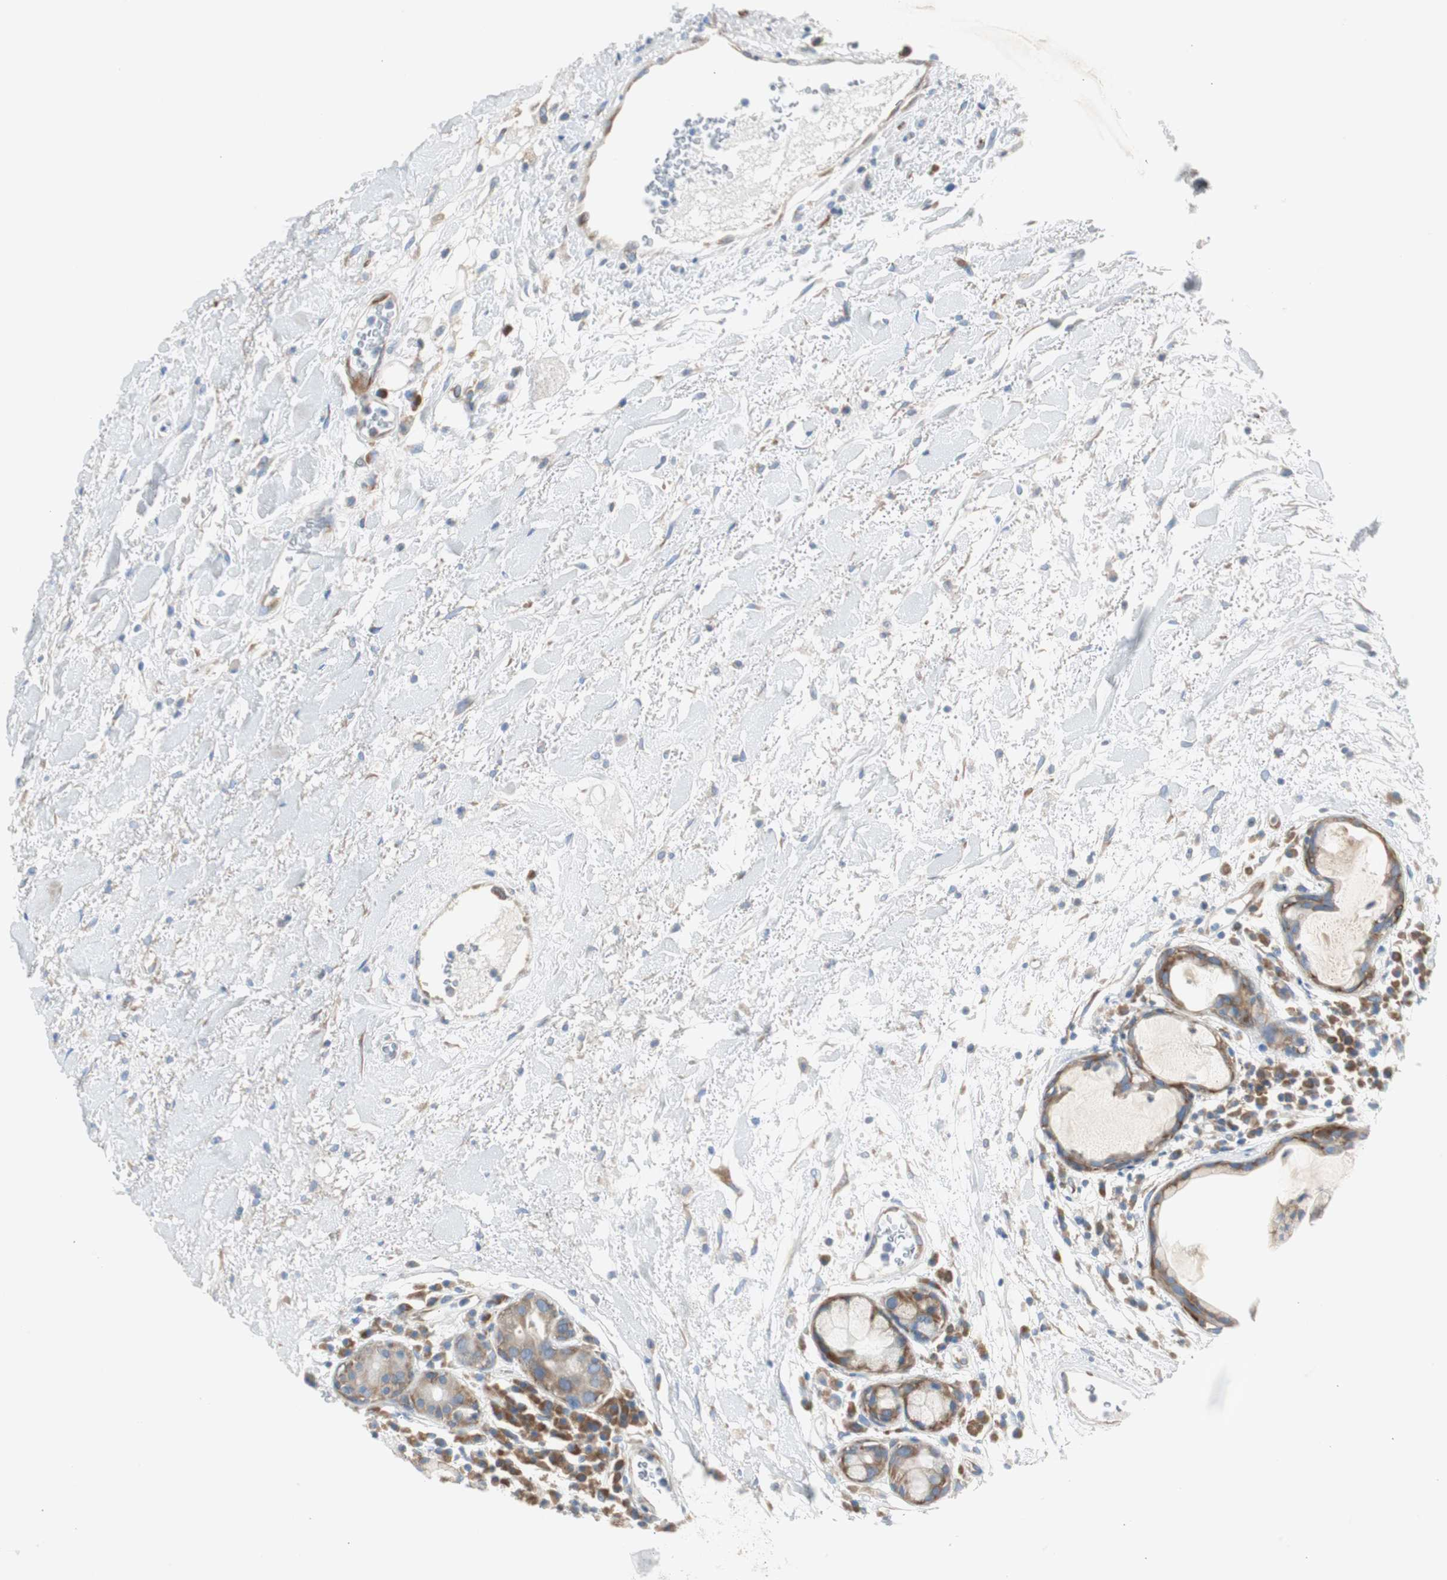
{"staining": {"intensity": "moderate", "quantity": ">75%", "location": "cytoplasmic/membranous"}, "tissue": "head and neck cancer", "cell_type": "Tumor cells", "image_type": "cancer", "snomed": [{"axis": "morphology", "description": "Squamous cell carcinoma, NOS"}, {"axis": "topography", "description": "Head-Neck"}], "caption": "Immunohistochemistry (IHC) photomicrograph of head and neck cancer stained for a protein (brown), which exhibits medium levels of moderate cytoplasmic/membranous staining in approximately >75% of tumor cells.", "gene": "RPS12", "patient": {"sex": "male", "age": 62}}